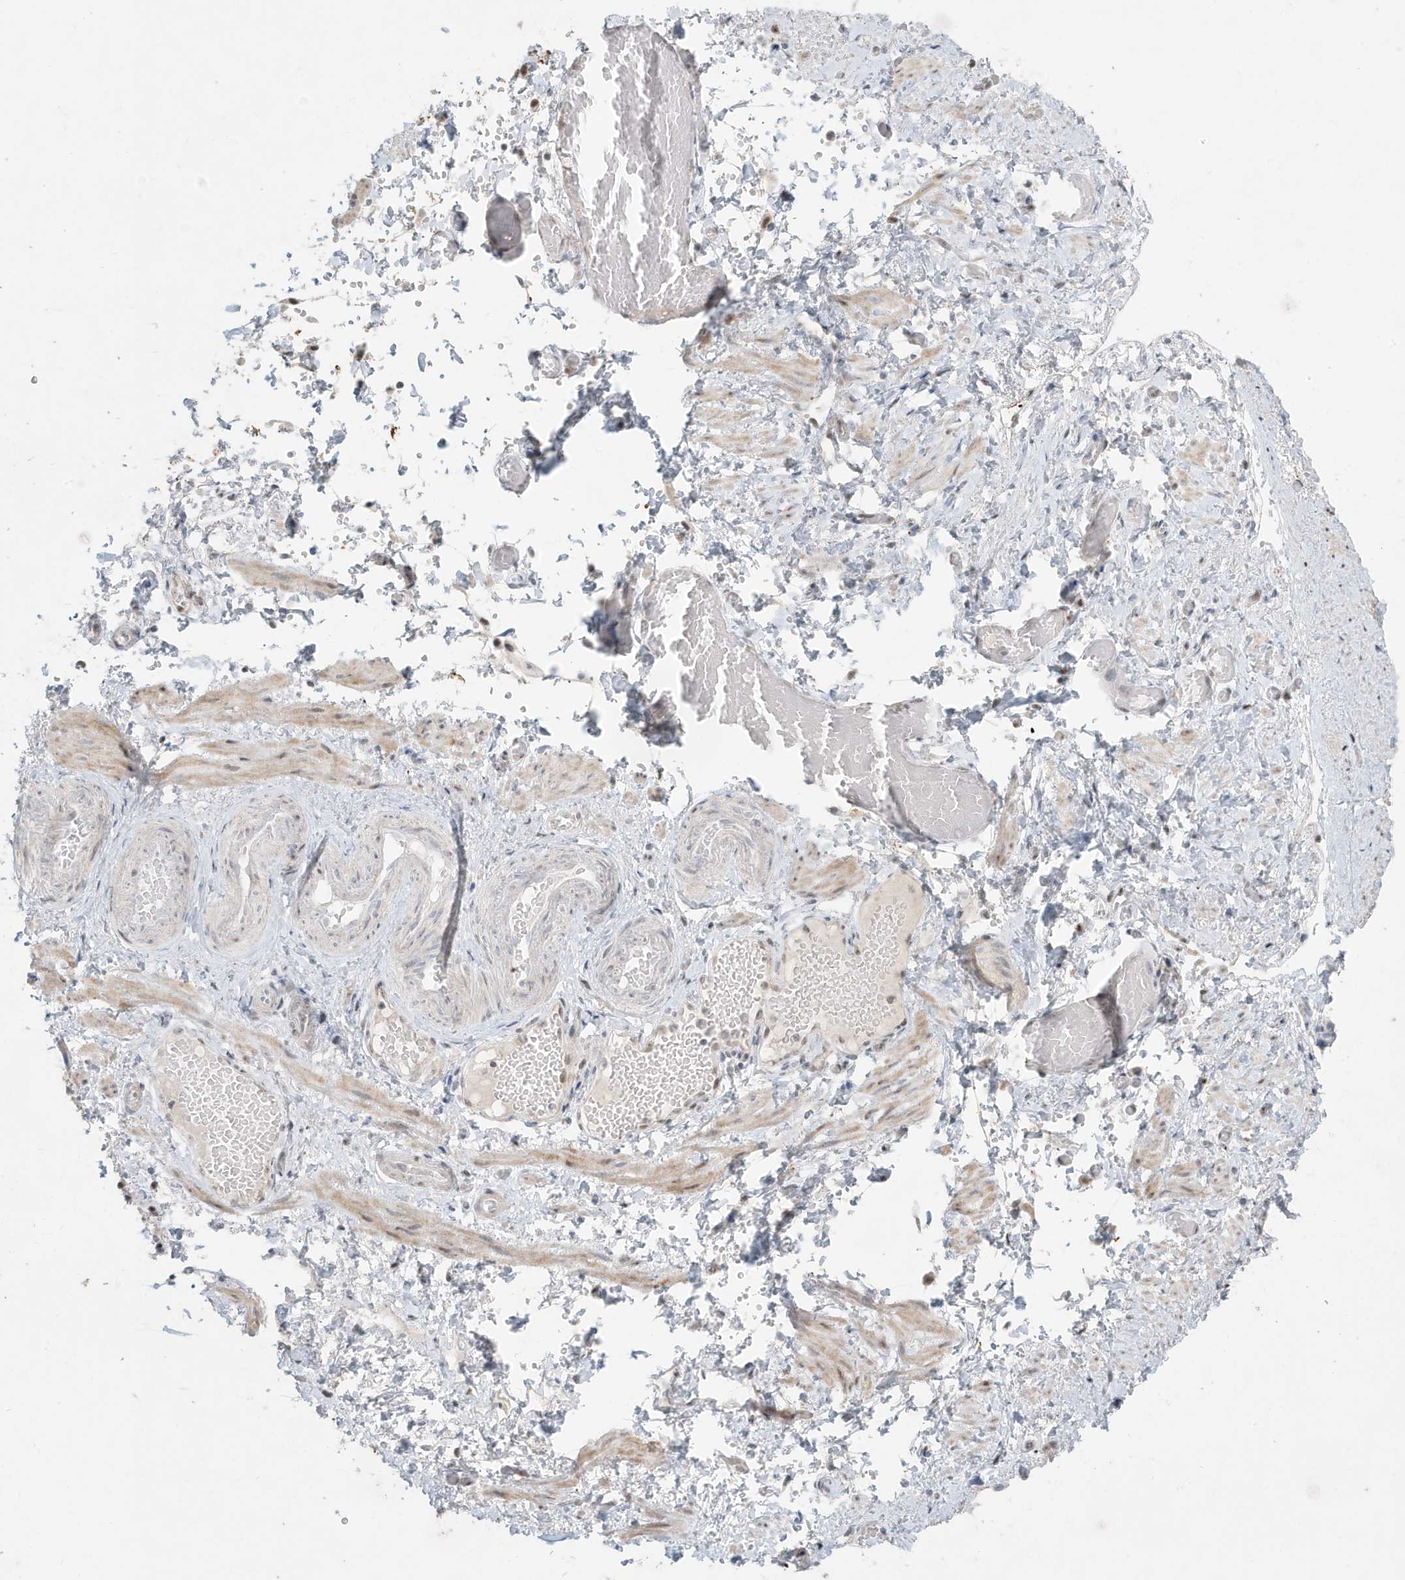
{"staining": {"intensity": "weak", "quantity": "25%-75%", "location": "cytoplasmic/membranous"}, "tissue": "adipose tissue", "cell_type": "Adipocytes", "image_type": "normal", "snomed": [{"axis": "morphology", "description": "Normal tissue, NOS"}, {"axis": "topography", "description": "Smooth muscle"}, {"axis": "topography", "description": "Peripheral nerve tissue"}], "caption": "About 25%-75% of adipocytes in normal human adipose tissue show weak cytoplasmic/membranous protein staining as visualized by brown immunohistochemical staining.", "gene": "FNDC1", "patient": {"sex": "female", "age": 39}}